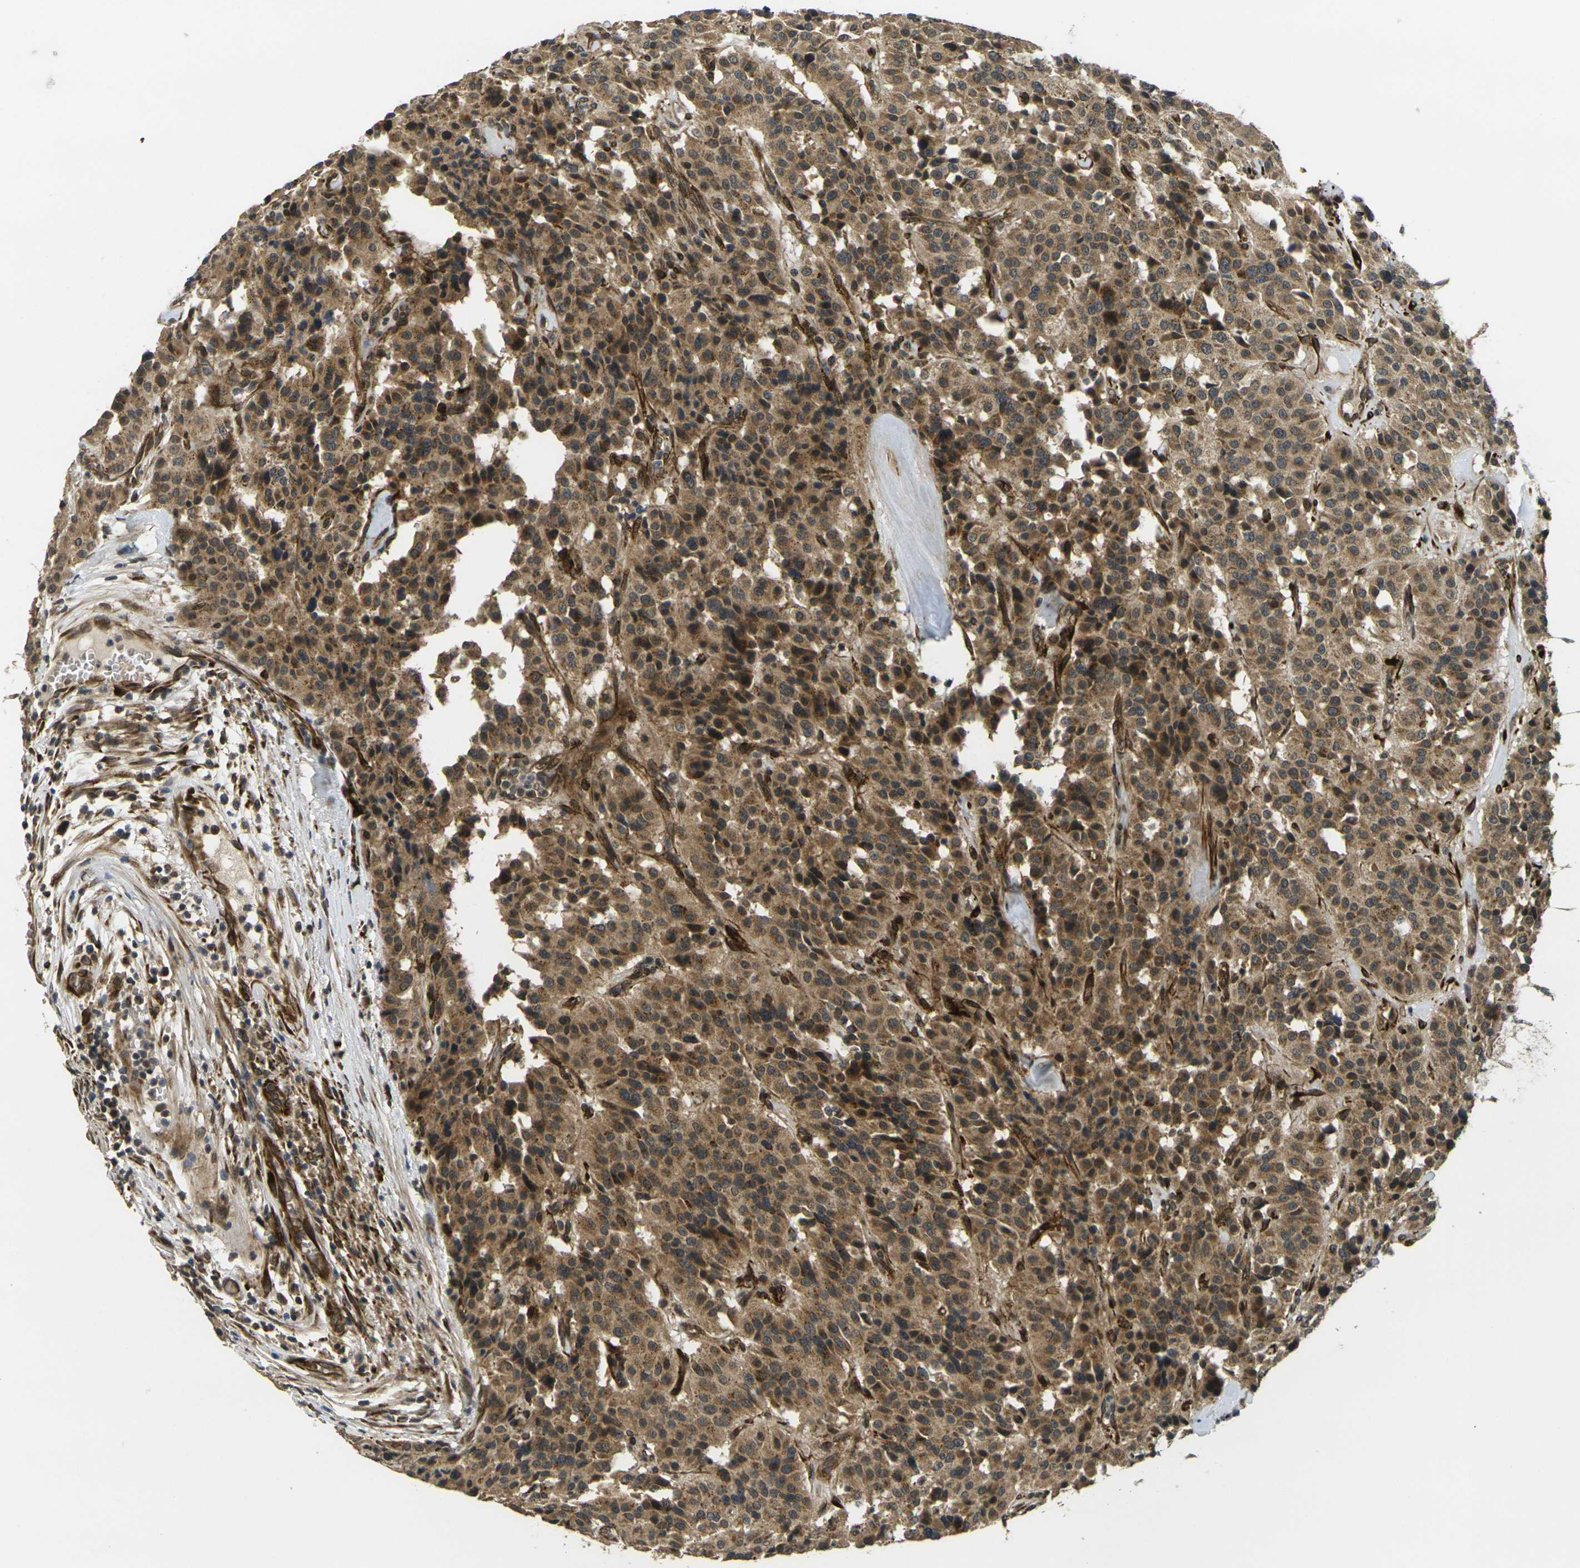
{"staining": {"intensity": "moderate", "quantity": ">75%", "location": "cytoplasmic/membranous"}, "tissue": "carcinoid", "cell_type": "Tumor cells", "image_type": "cancer", "snomed": [{"axis": "morphology", "description": "Carcinoid, malignant, NOS"}, {"axis": "topography", "description": "Lung"}], "caption": "Carcinoid tissue shows moderate cytoplasmic/membranous expression in approximately >75% of tumor cells, visualized by immunohistochemistry.", "gene": "FUT11", "patient": {"sex": "male", "age": 30}}